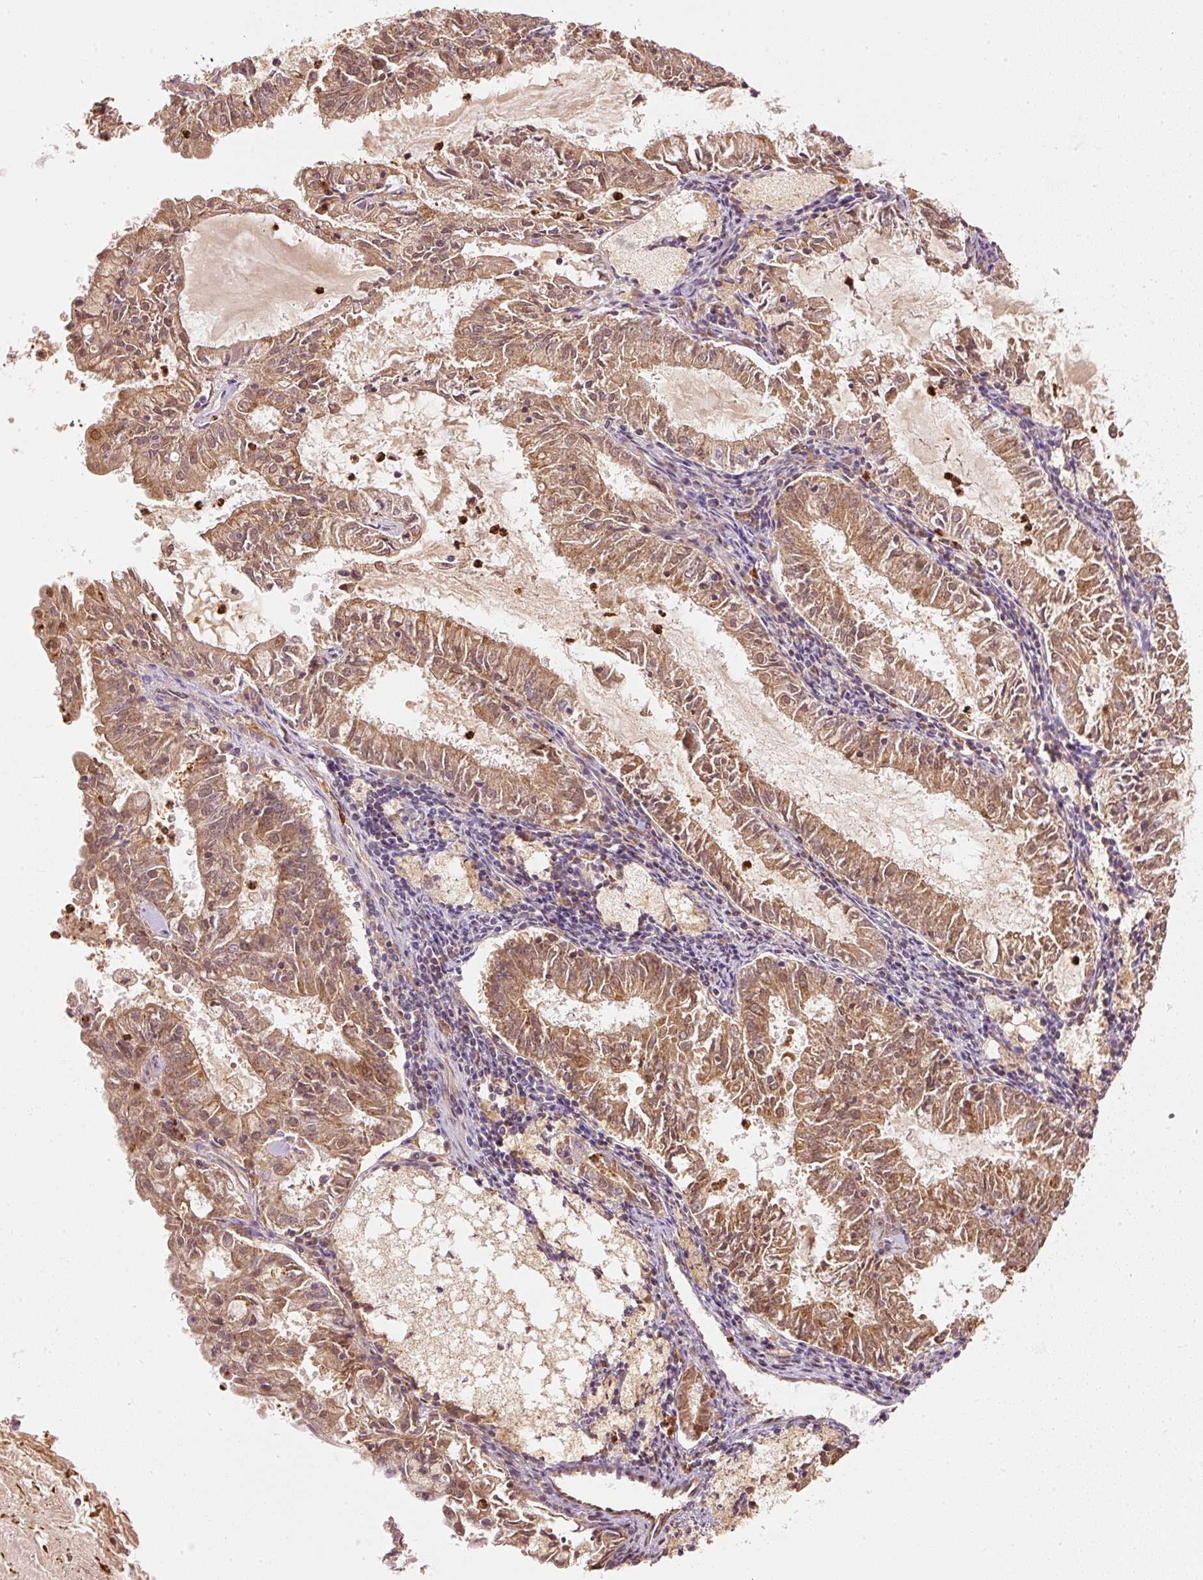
{"staining": {"intensity": "moderate", "quantity": ">75%", "location": "cytoplasmic/membranous"}, "tissue": "endometrial cancer", "cell_type": "Tumor cells", "image_type": "cancer", "snomed": [{"axis": "morphology", "description": "Adenocarcinoma, NOS"}, {"axis": "topography", "description": "Endometrium"}], "caption": "Human endometrial cancer stained with a brown dye shows moderate cytoplasmic/membranous positive positivity in approximately >75% of tumor cells.", "gene": "PSENEN", "patient": {"sex": "female", "age": 57}}